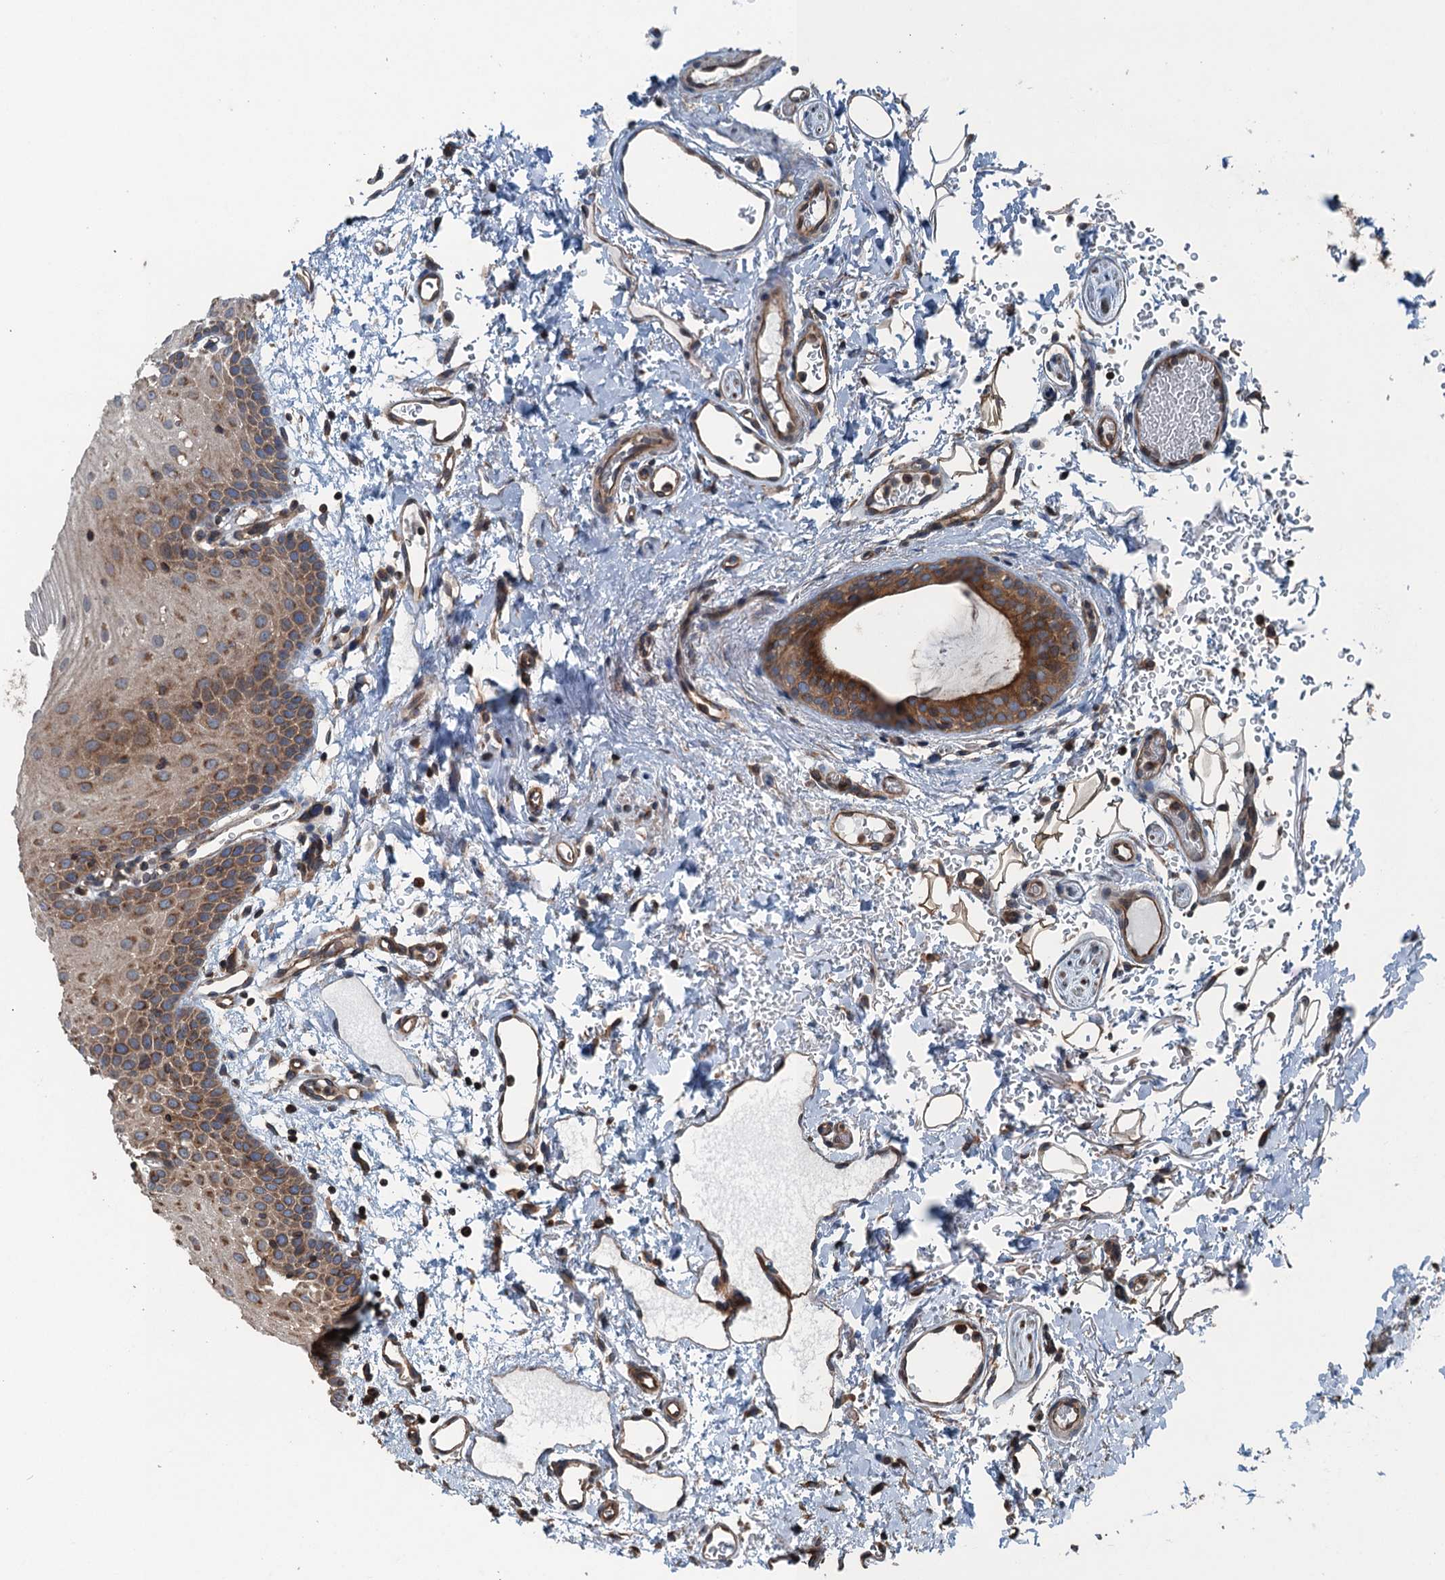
{"staining": {"intensity": "moderate", "quantity": ">75%", "location": "cytoplasmic/membranous"}, "tissue": "oral mucosa", "cell_type": "Squamous epithelial cells", "image_type": "normal", "snomed": [{"axis": "morphology", "description": "Normal tissue, NOS"}, {"axis": "topography", "description": "Oral tissue"}], "caption": "DAB immunohistochemical staining of unremarkable oral mucosa shows moderate cytoplasmic/membranous protein staining in about >75% of squamous epithelial cells.", "gene": "TRAPPC8", "patient": {"sex": "female", "age": 70}}